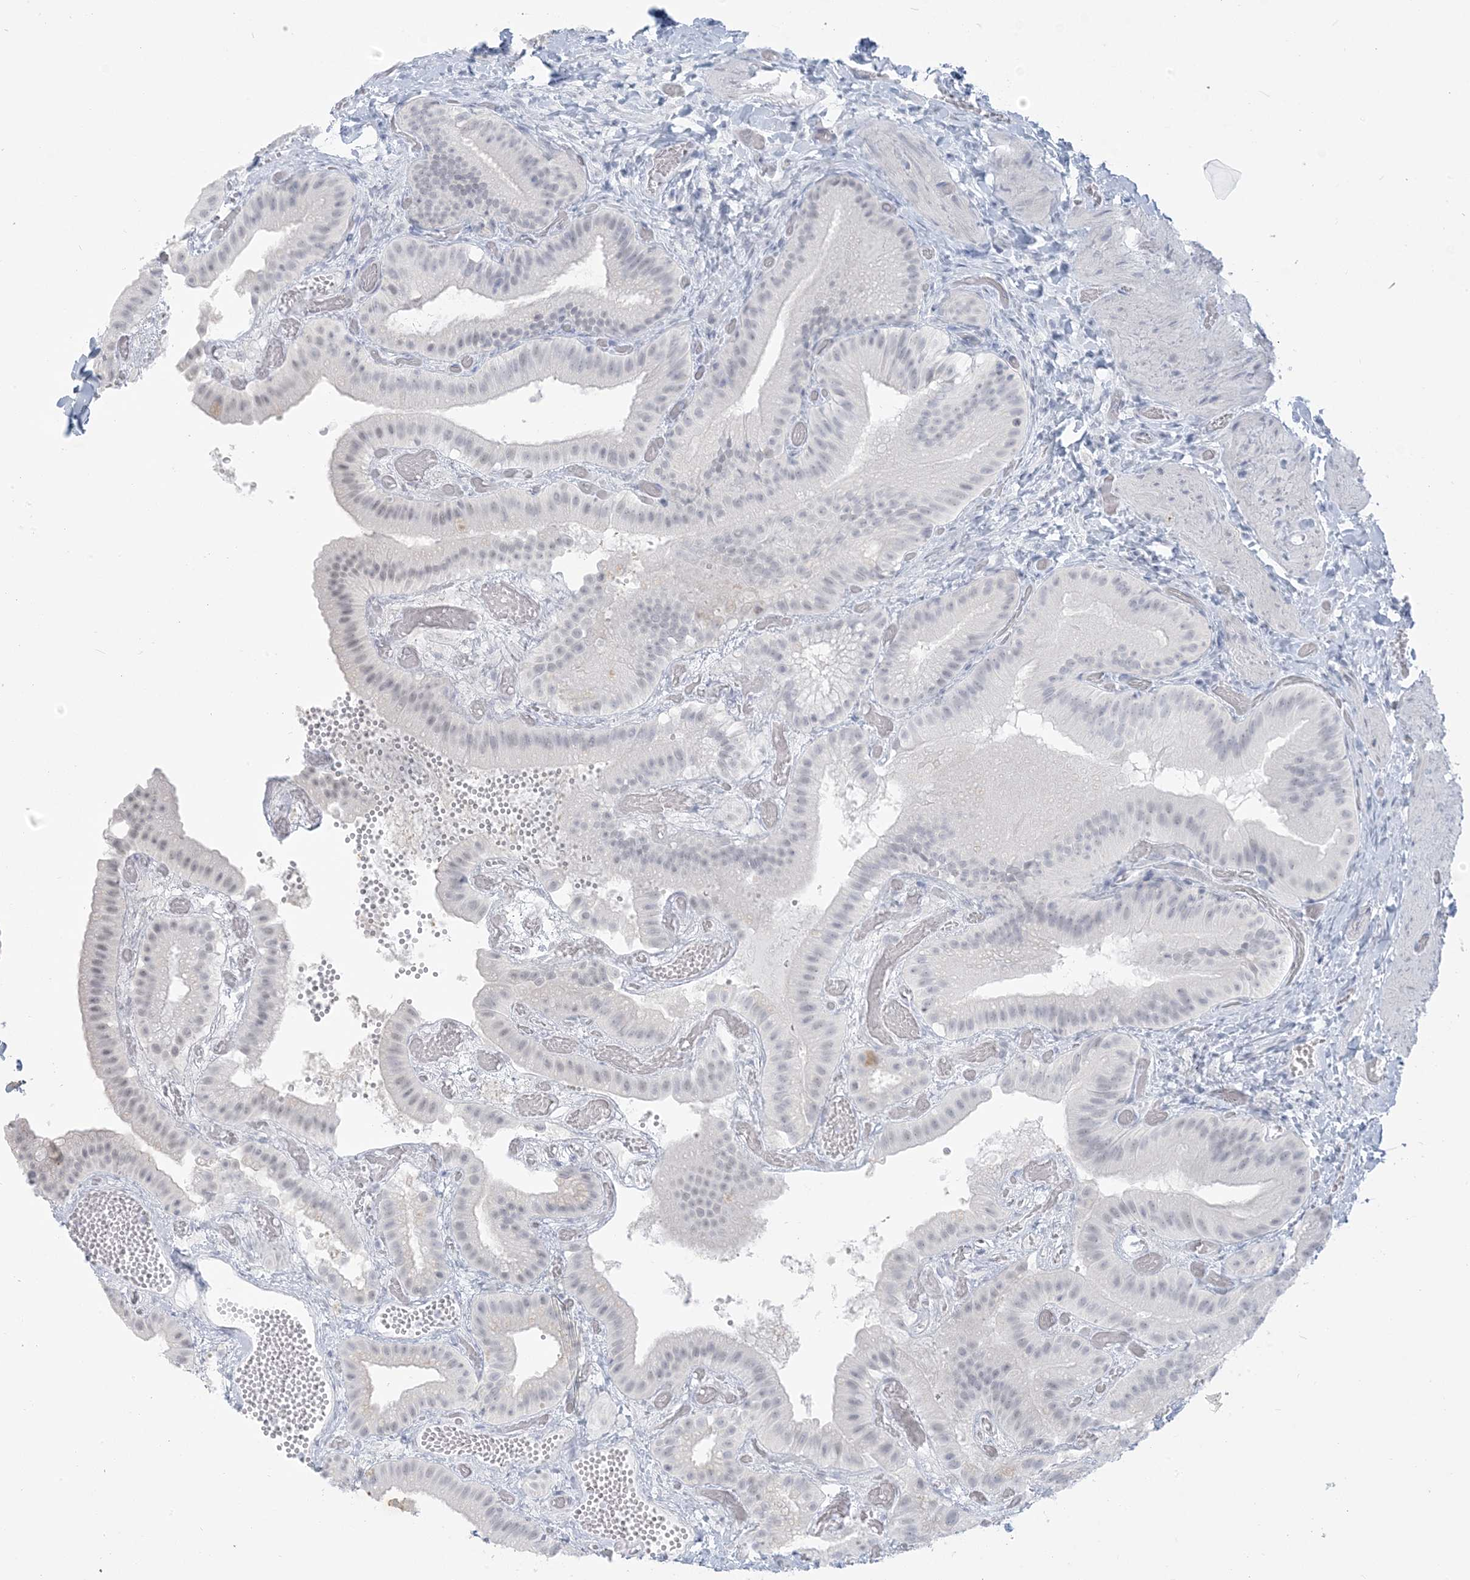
{"staining": {"intensity": "negative", "quantity": "none", "location": "none"}, "tissue": "gallbladder", "cell_type": "Glandular cells", "image_type": "normal", "snomed": [{"axis": "morphology", "description": "Normal tissue, NOS"}, {"axis": "topography", "description": "Gallbladder"}], "caption": "Immunohistochemistry of benign gallbladder shows no positivity in glandular cells.", "gene": "SCML1", "patient": {"sex": "female", "age": 64}}